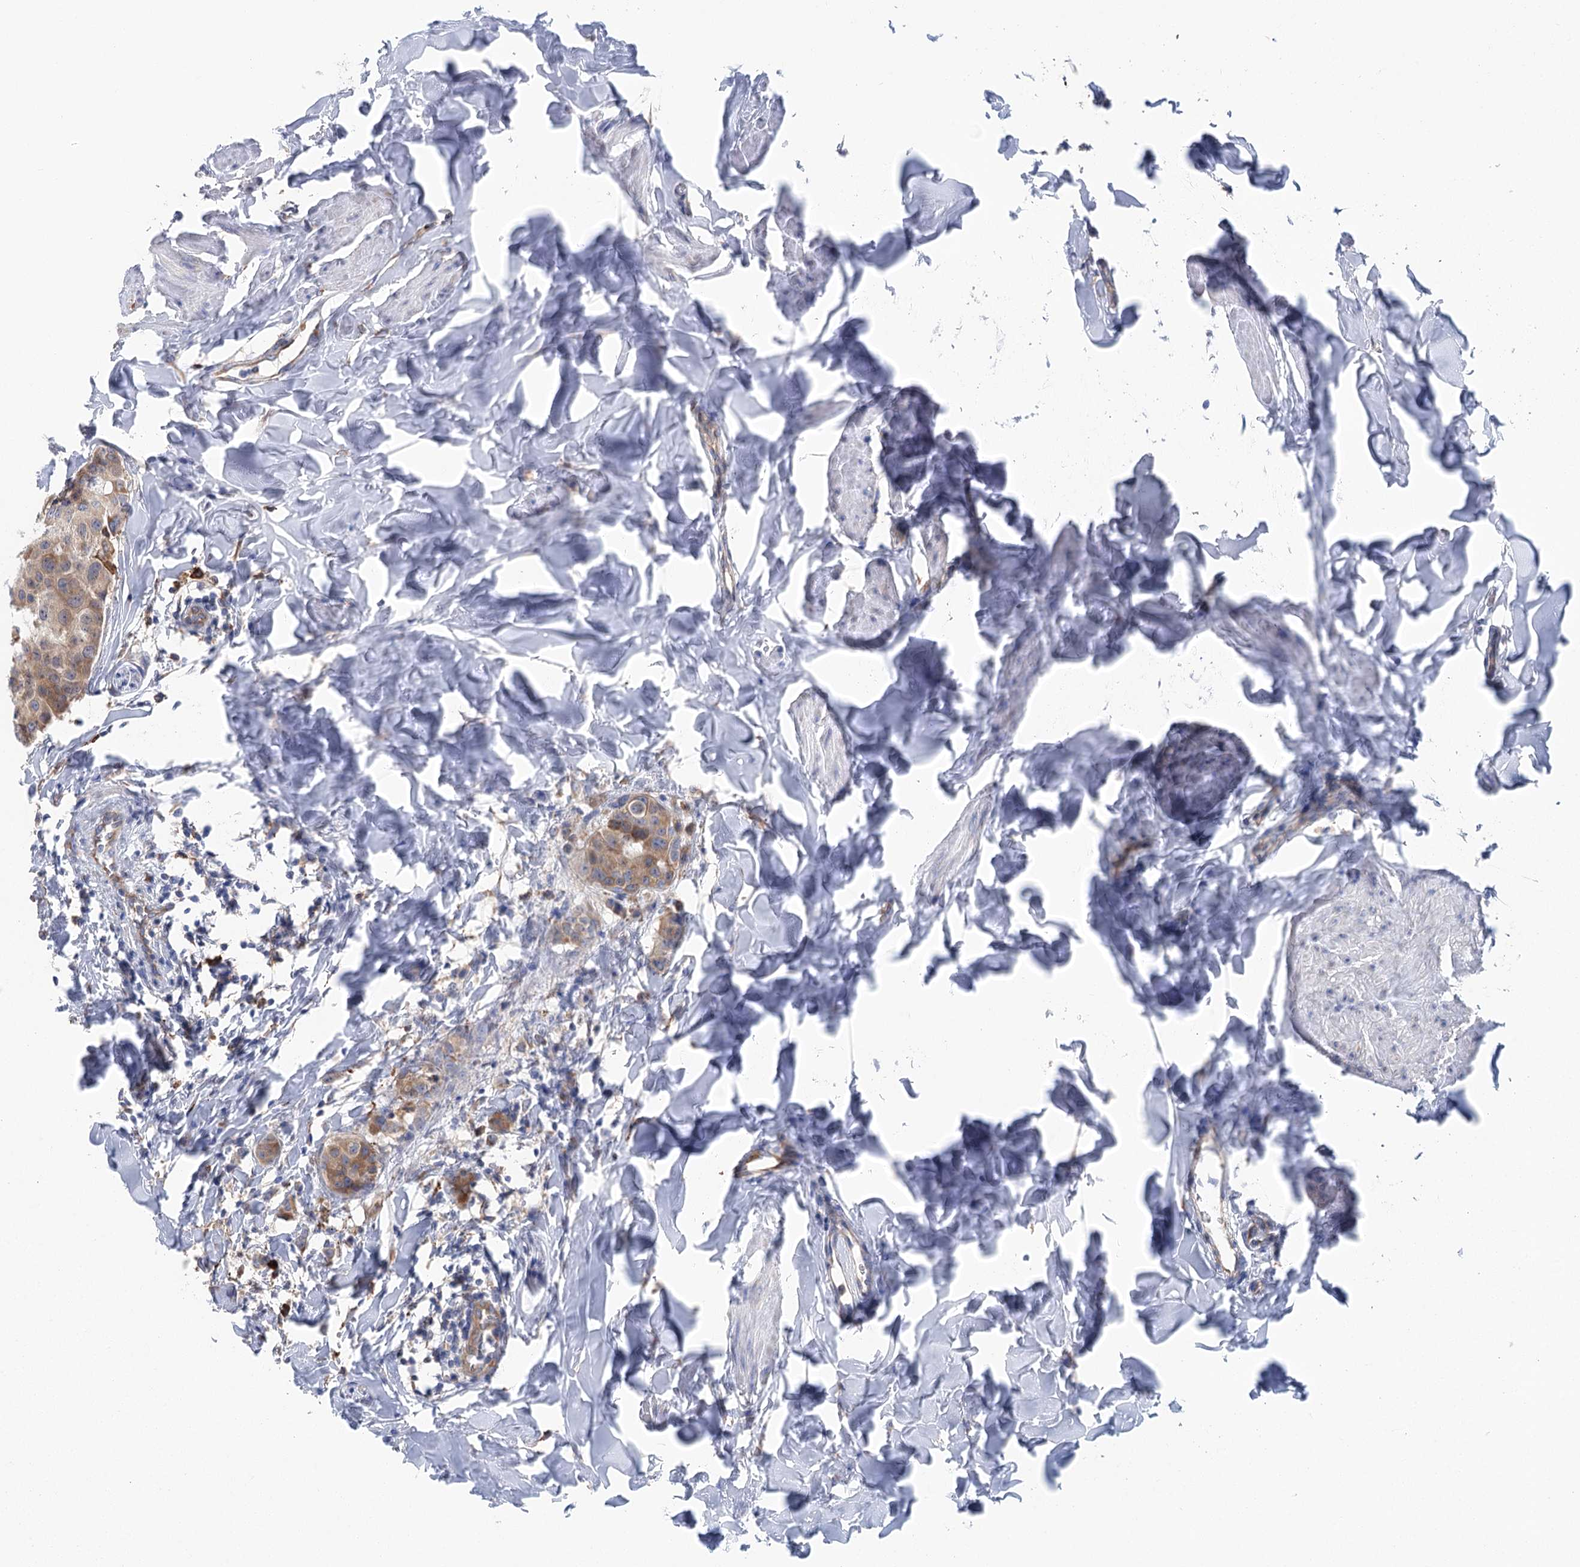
{"staining": {"intensity": "moderate", "quantity": ">75%", "location": "cytoplasmic/membranous"}, "tissue": "breast cancer", "cell_type": "Tumor cells", "image_type": "cancer", "snomed": [{"axis": "morphology", "description": "Duct carcinoma"}, {"axis": "topography", "description": "Breast"}], "caption": "Immunohistochemistry micrograph of breast cancer stained for a protein (brown), which reveals medium levels of moderate cytoplasmic/membranous positivity in approximately >75% of tumor cells.", "gene": "METTL24", "patient": {"sex": "female", "age": 40}}